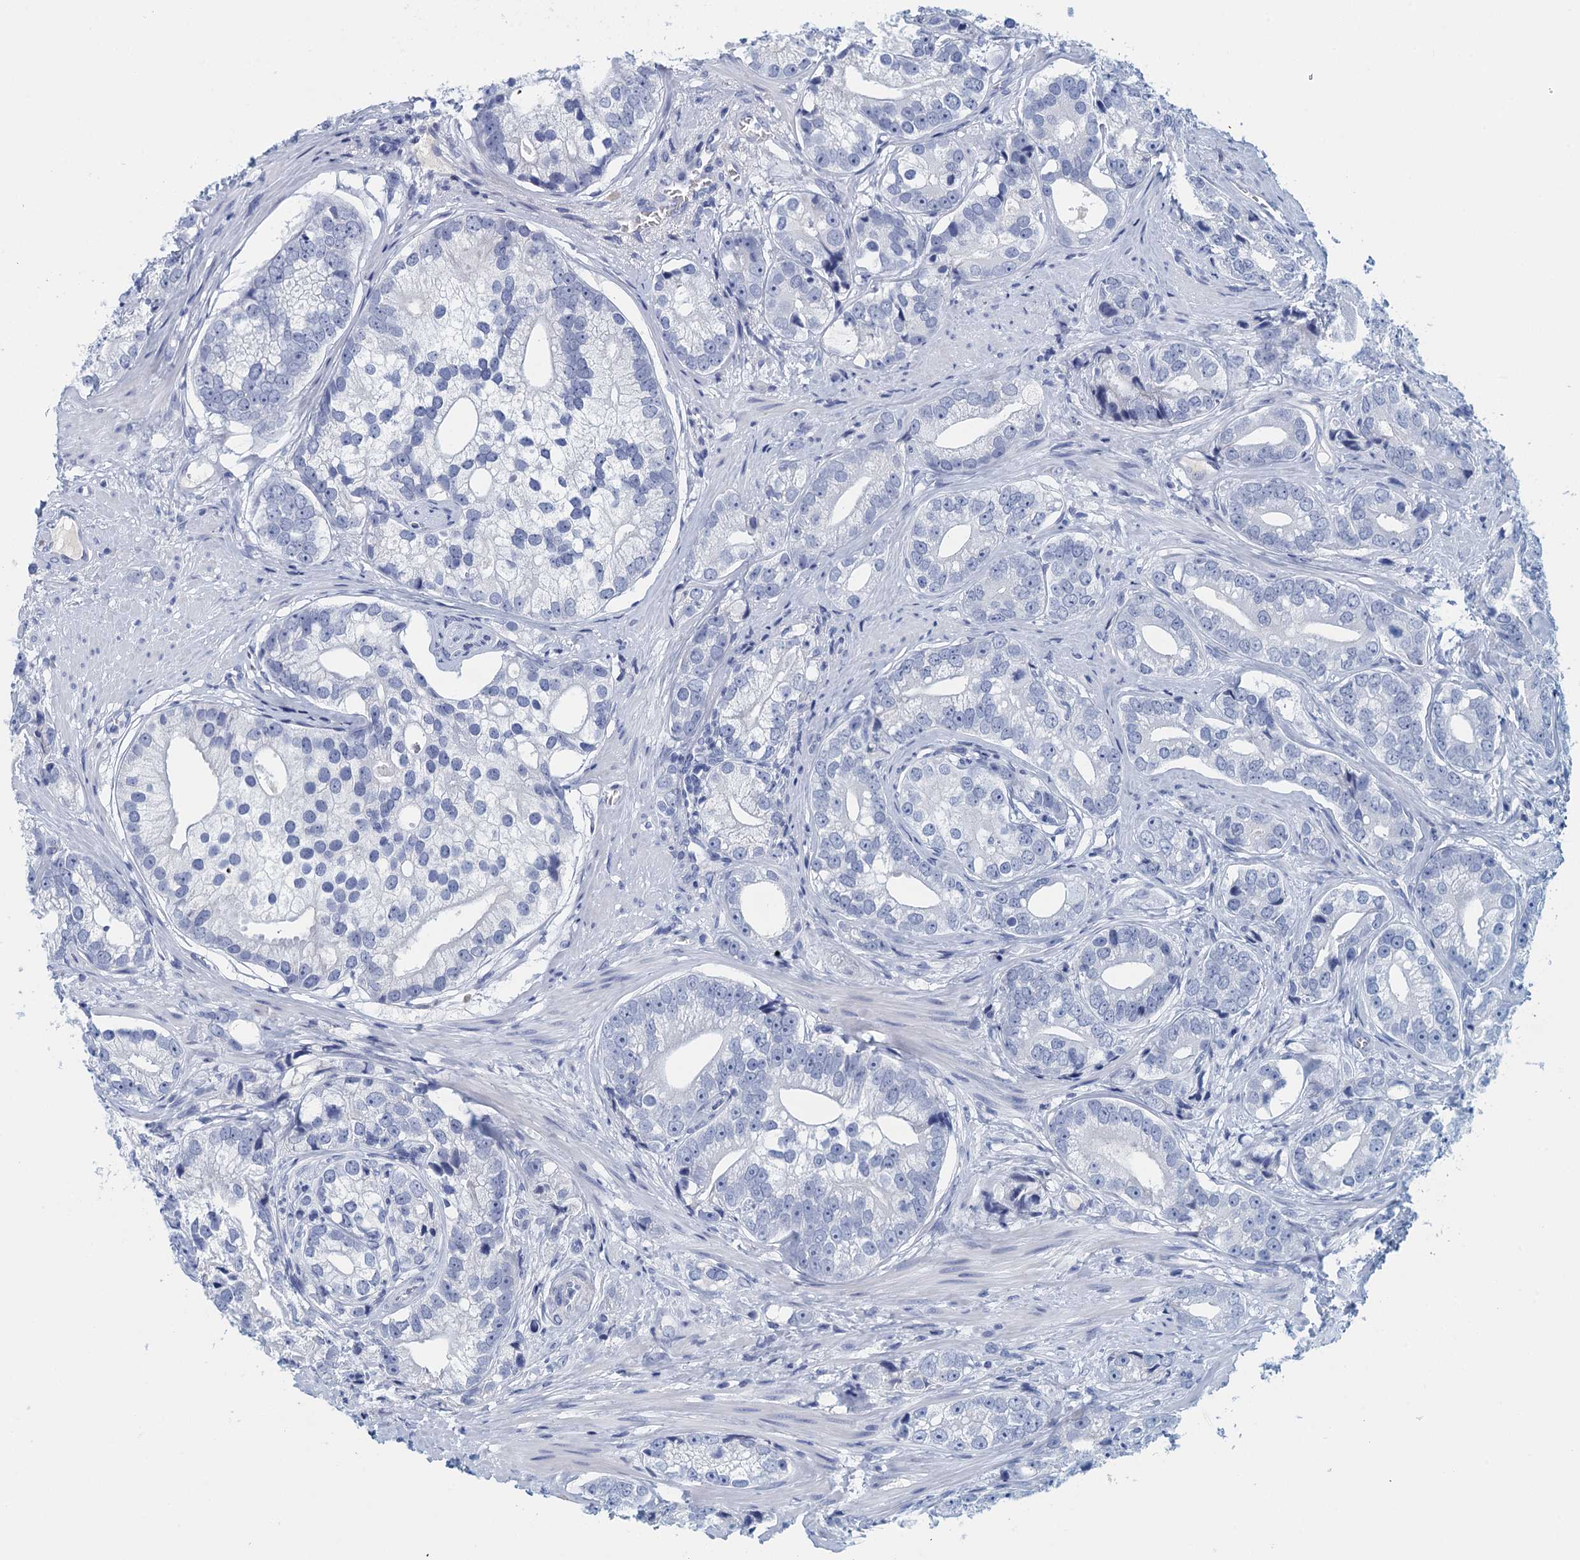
{"staining": {"intensity": "negative", "quantity": "none", "location": "none"}, "tissue": "prostate cancer", "cell_type": "Tumor cells", "image_type": "cancer", "snomed": [{"axis": "morphology", "description": "Adenocarcinoma, High grade"}, {"axis": "topography", "description": "Prostate"}], "caption": "Tumor cells are negative for protein expression in human adenocarcinoma (high-grade) (prostate). The staining was performed using DAB (3,3'-diaminobenzidine) to visualize the protein expression in brown, while the nuclei were stained in blue with hematoxylin (Magnification: 20x).", "gene": "CYP51A1", "patient": {"sex": "male", "age": 75}}